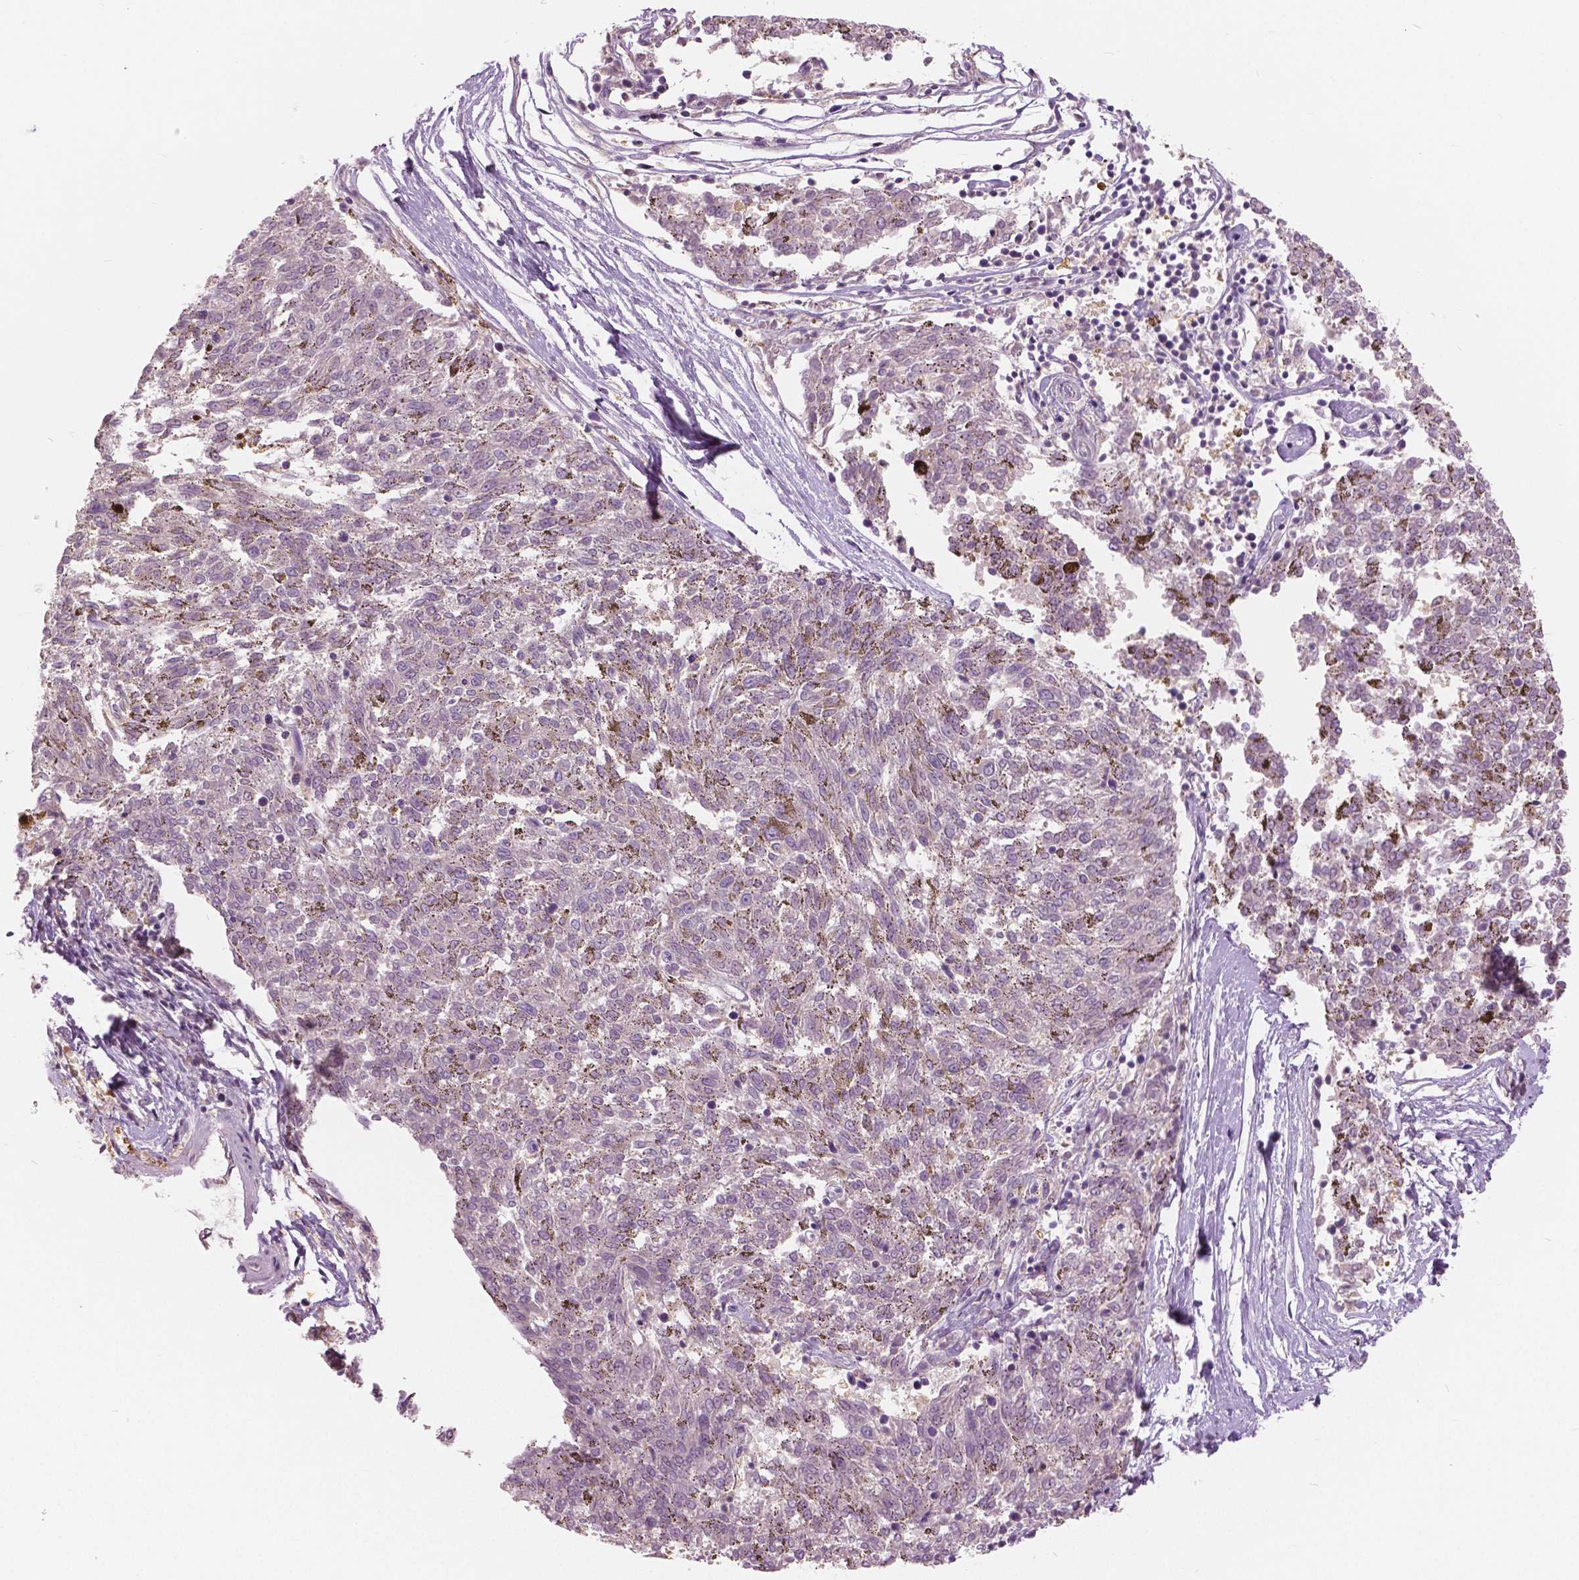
{"staining": {"intensity": "negative", "quantity": "none", "location": "none"}, "tissue": "melanoma", "cell_type": "Tumor cells", "image_type": "cancer", "snomed": [{"axis": "morphology", "description": "Malignant melanoma, NOS"}, {"axis": "topography", "description": "Skin"}], "caption": "This is an immunohistochemistry photomicrograph of malignant melanoma. There is no expression in tumor cells.", "gene": "GALM", "patient": {"sex": "female", "age": 72}}